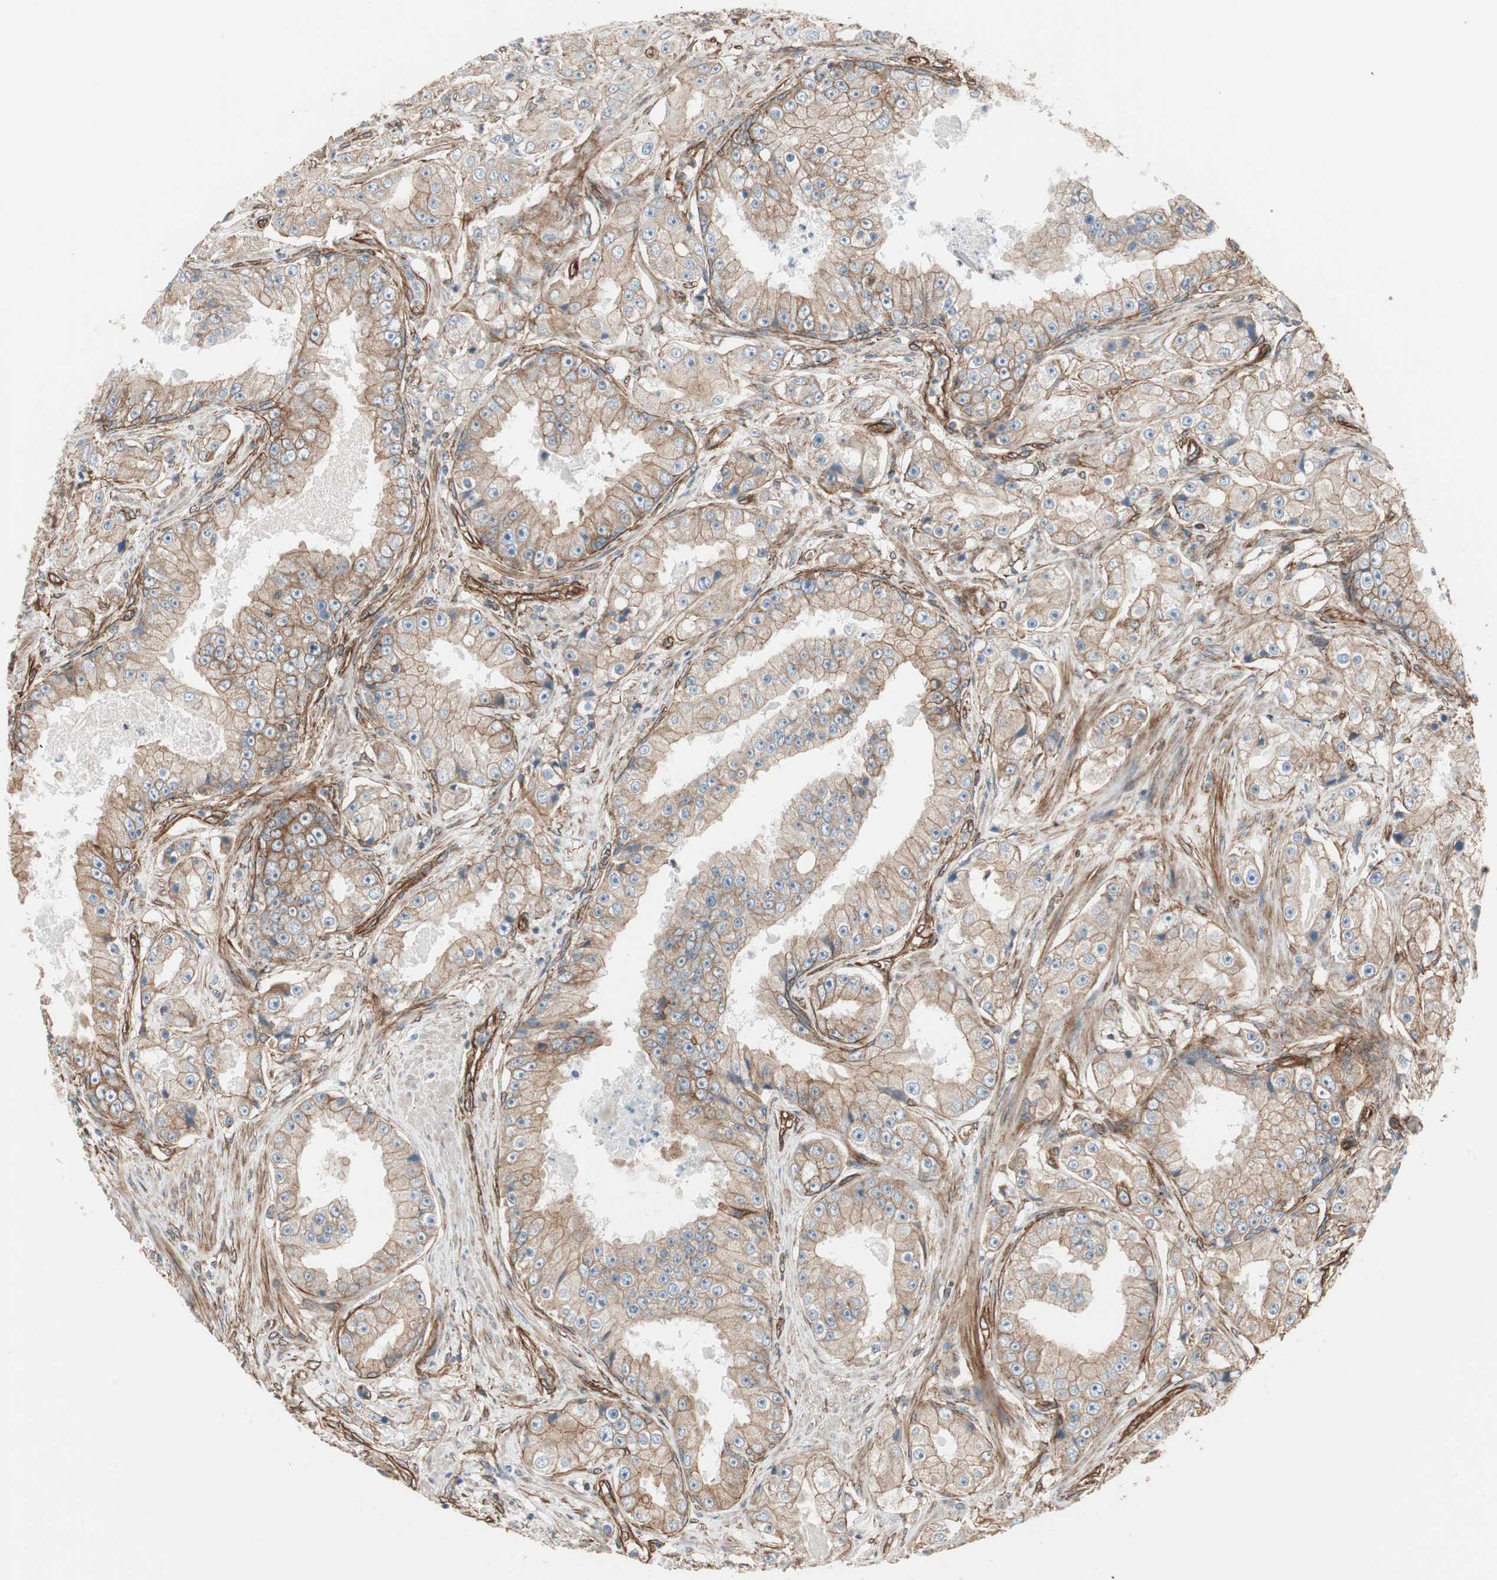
{"staining": {"intensity": "moderate", "quantity": ">75%", "location": "cytoplasmic/membranous"}, "tissue": "prostate cancer", "cell_type": "Tumor cells", "image_type": "cancer", "snomed": [{"axis": "morphology", "description": "Adenocarcinoma, High grade"}, {"axis": "topography", "description": "Prostate"}], "caption": "Human prostate adenocarcinoma (high-grade) stained for a protein (brown) displays moderate cytoplasmic/membranous positive staining in about >75% of tumor cells.", "gene": "TCTA", "patient": {"sex": "male", "age": 73}}